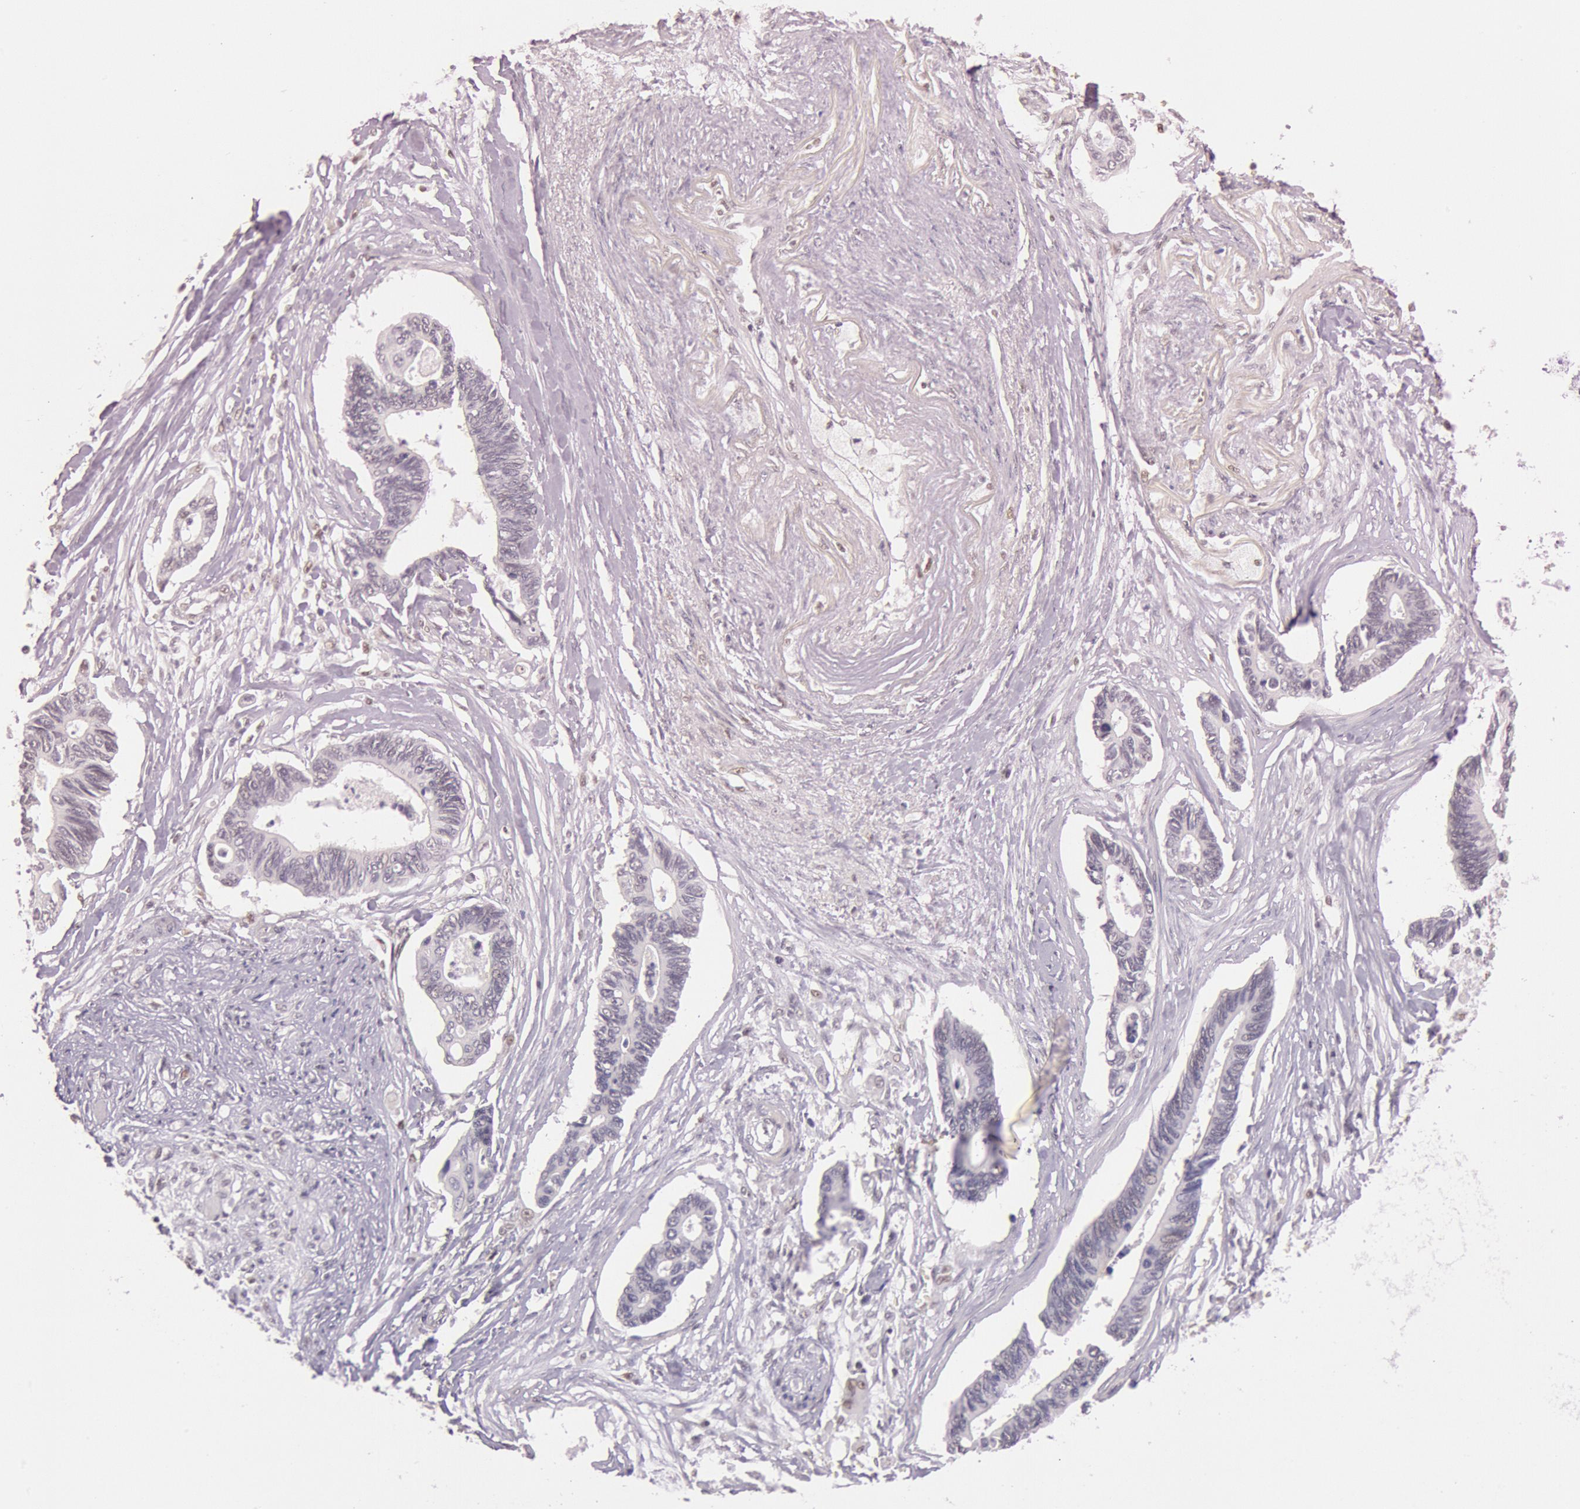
{"staining": {"intensity": "negative", "quantity": "none", "location": "none"}, "tissue": "pancreatic cancer", "cell_type": "Tumor cells", "image_type": "cancer", "snomed": [{"axis": "morphology", "description": "Adenocarcinoma, NOS"}, {"axis": "topography", "description": "Pancreas"}], "caption": "Immunohistochemistry histopathology image of pancreatic cancer (adenocarcinoma) stained for a protein (brown), which shows no expression in tumor cells. The staining was performed using DAB (3,3'-diaminobenzidine) to visualize the protein expression in brown, while the nuclei were stained in blue with hematoxylin (Magnification: 20x).", "gene": "TASL", "patient": {"sex": "female", "age": 70}}